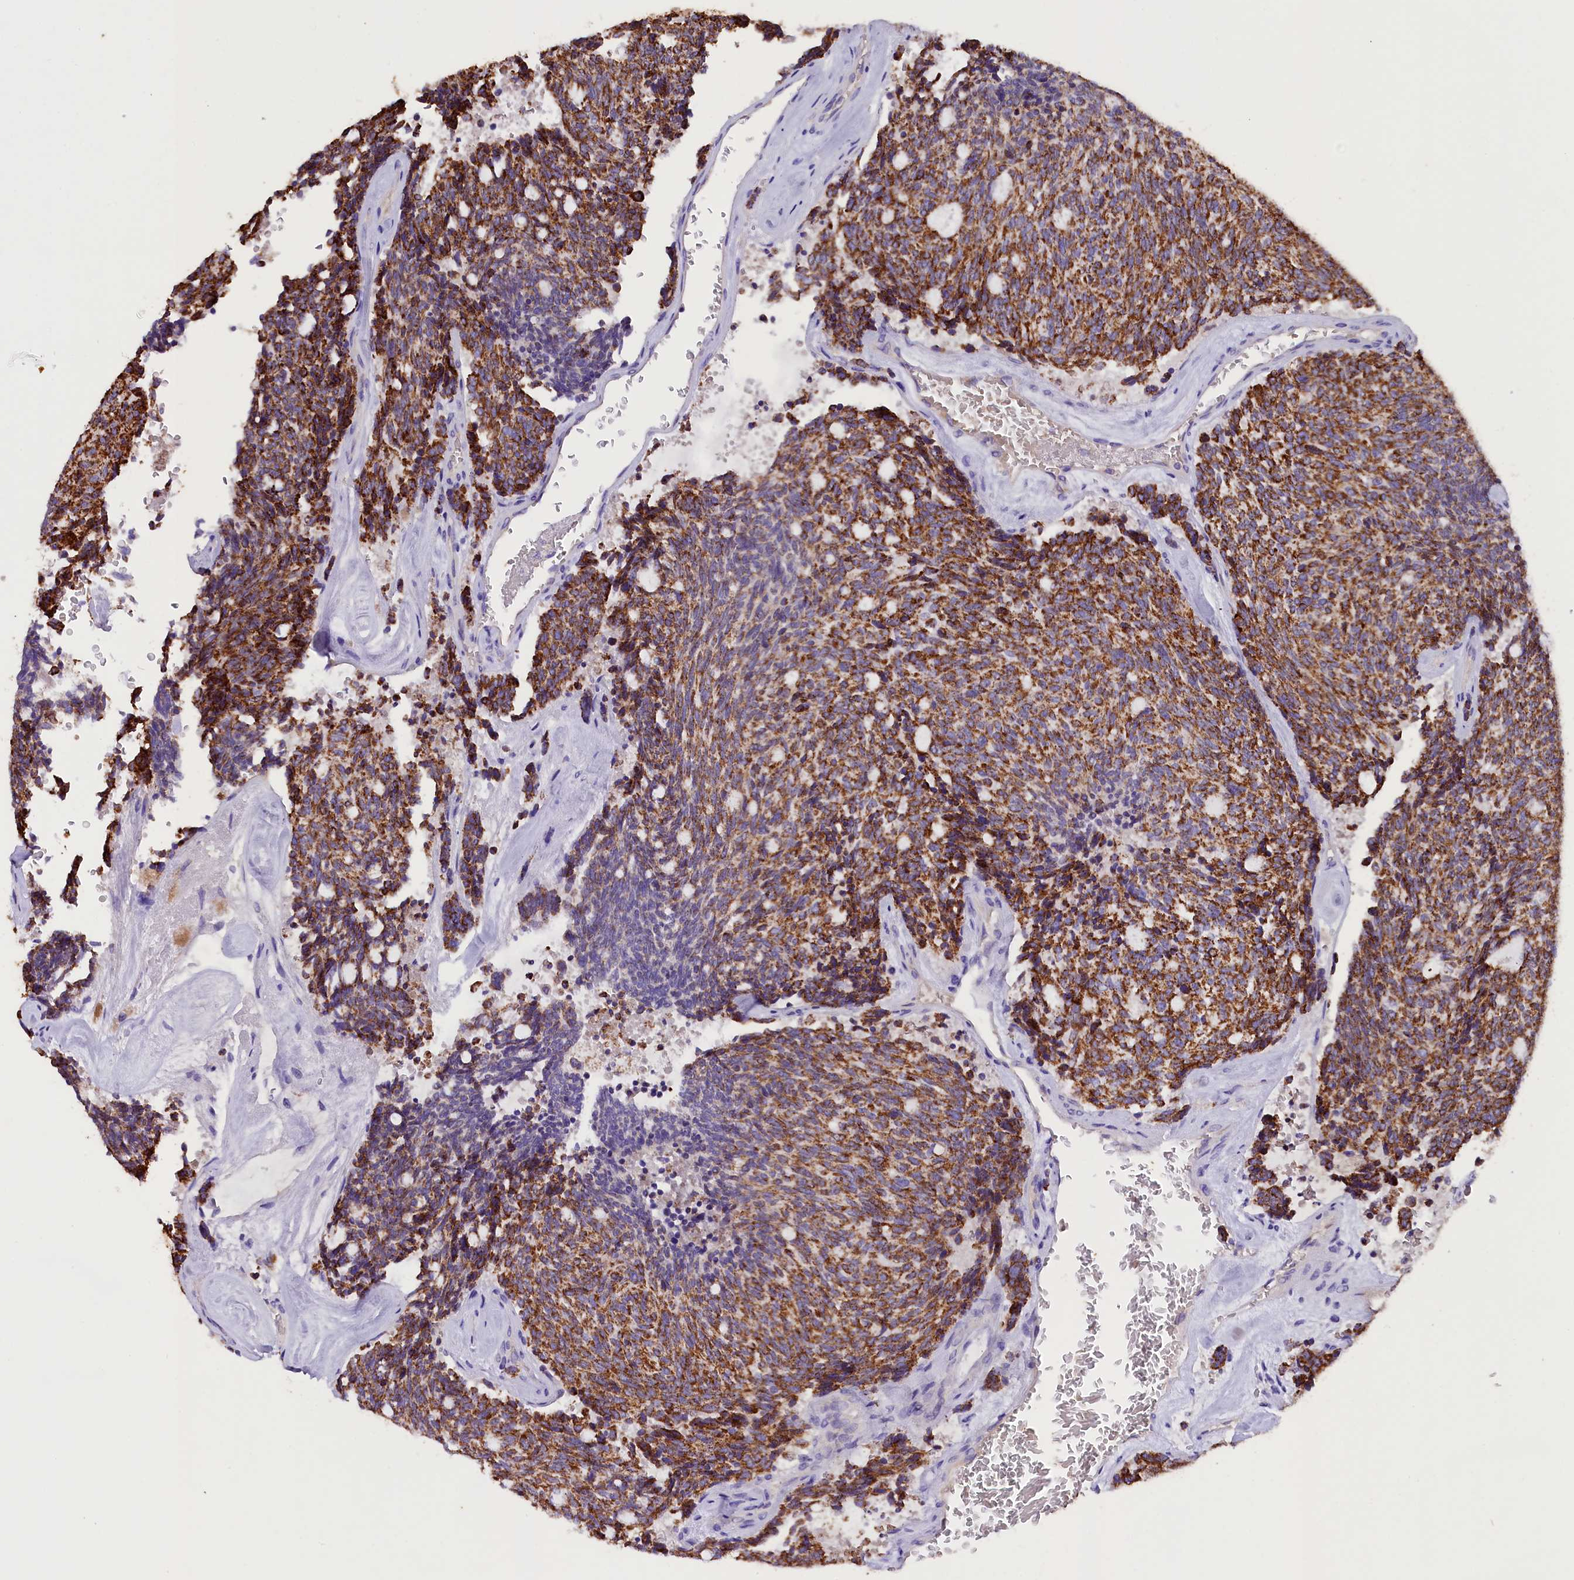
{"staining": {"intensity": "strong", "quantity": ">75%", "location": "cytoplasmic/membranous"}, "tissue": "carcinoid", "cell_type": "Tumor cells", "image_type": "cancer", "snomed": [{"axis": "morphology", "description": "Carcinoid, malignant, NOS"}, {"axis": "topography", "description": "Pancreas"}], "caption": "The micrograph demonstrates a brown stain indicating the presence of a protein in the cytoplasmic/membranous of tumor cells in carcinoid.", "gene": "SIX5", "patient": {"sex": "female", "age": 54}}